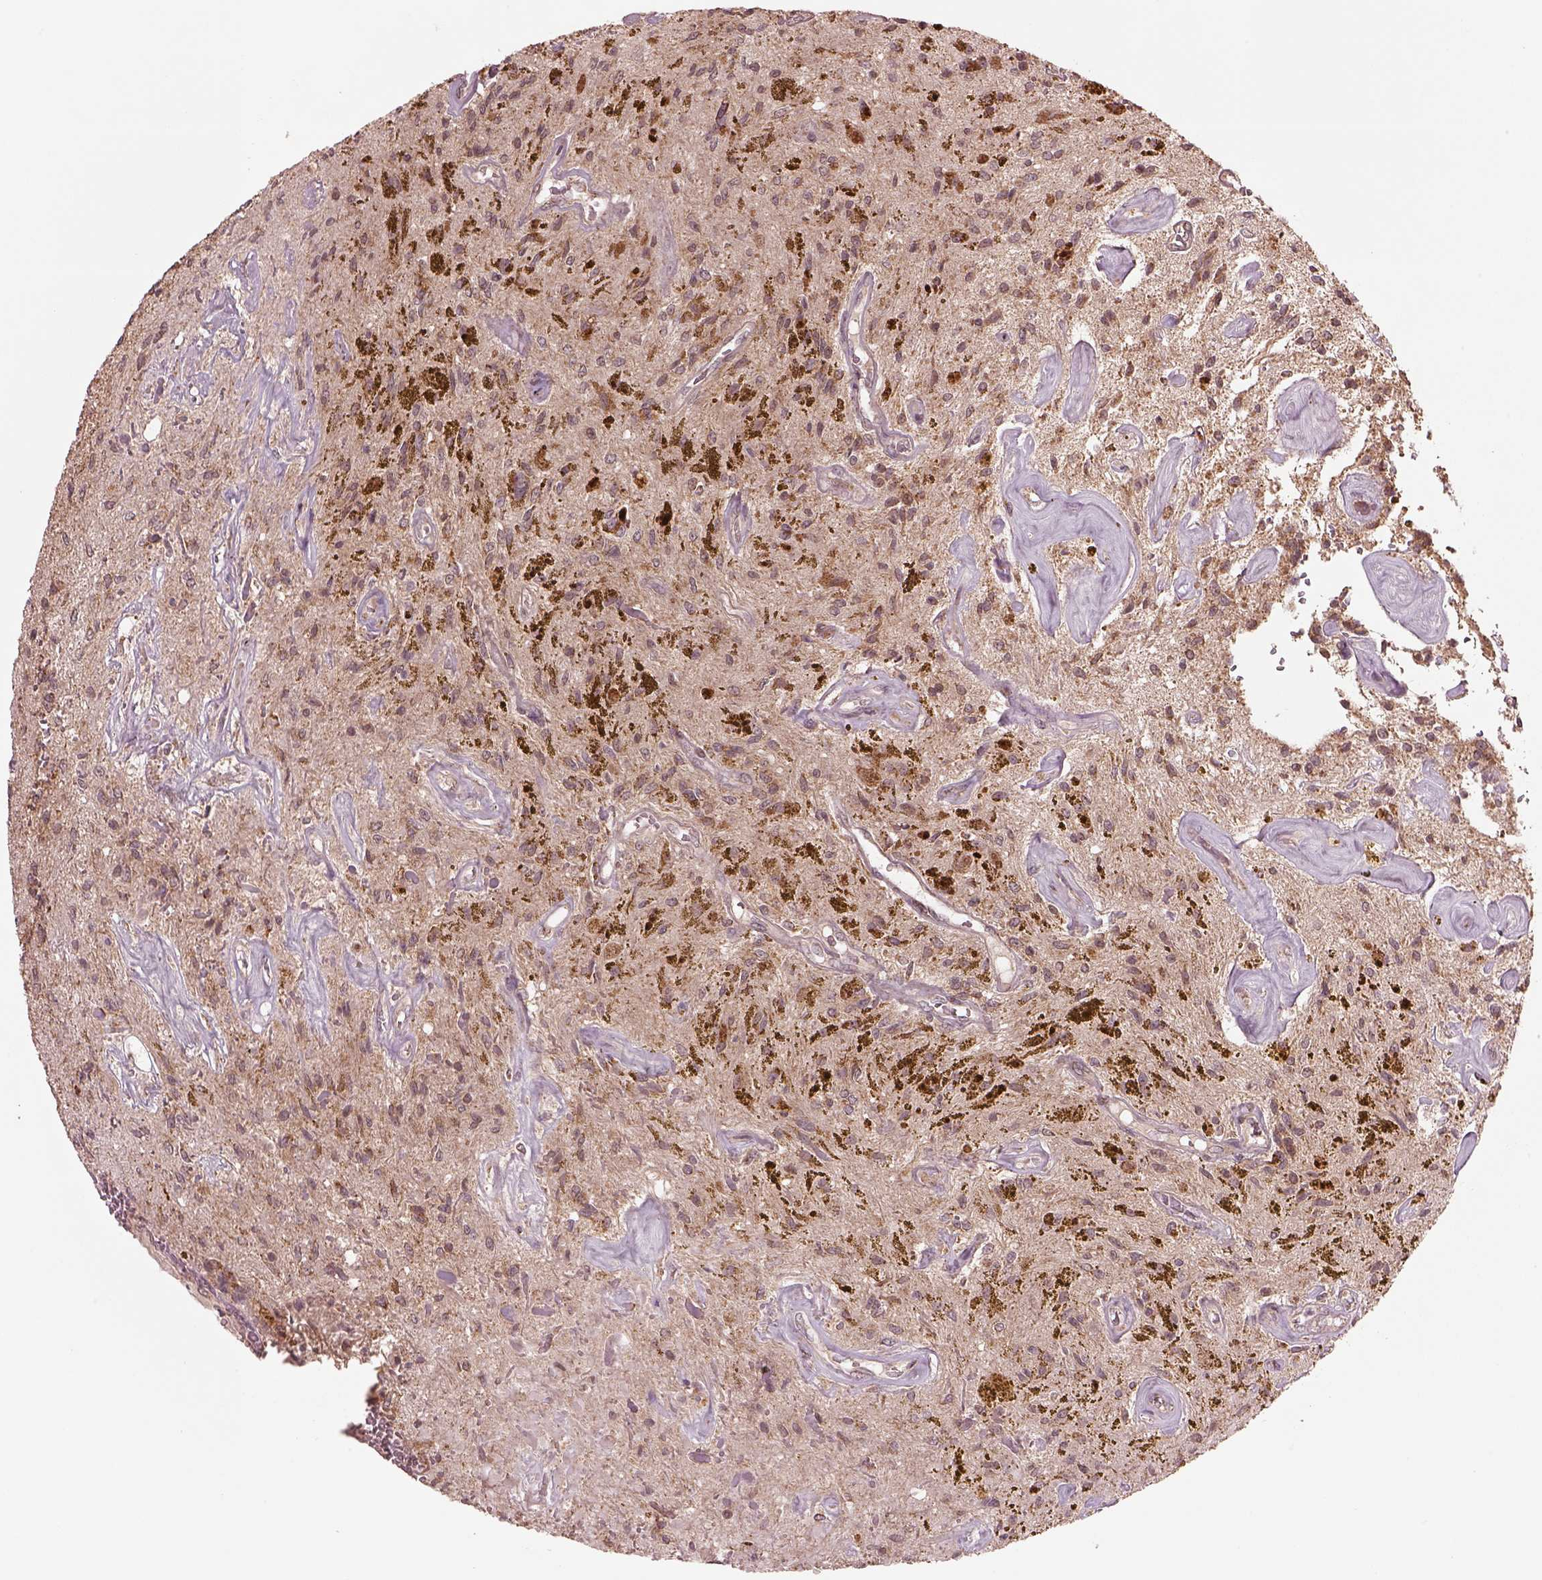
{"staining": {"intensity": "moderate", "quantity": "25%-75%", "location": "cytoplasmic/membranous"}, "tissue": "glioma", "cell_type": "Tumor cells", "image_type": "cancer", "snomed": [{"axis": "morphology", "description": "Glioma, malignant, Low grade"}, {"axis": "topography", "description": "Cerebellum"}], "caption": "About 25%-75% of tumor cells in glioma exhibit moderate cytoplasmic/membranous protein expression as visualized by brown immunohistochemical staining.", "gene": "SEL1L3", "patient": {"sex": "female", "age": 14}}